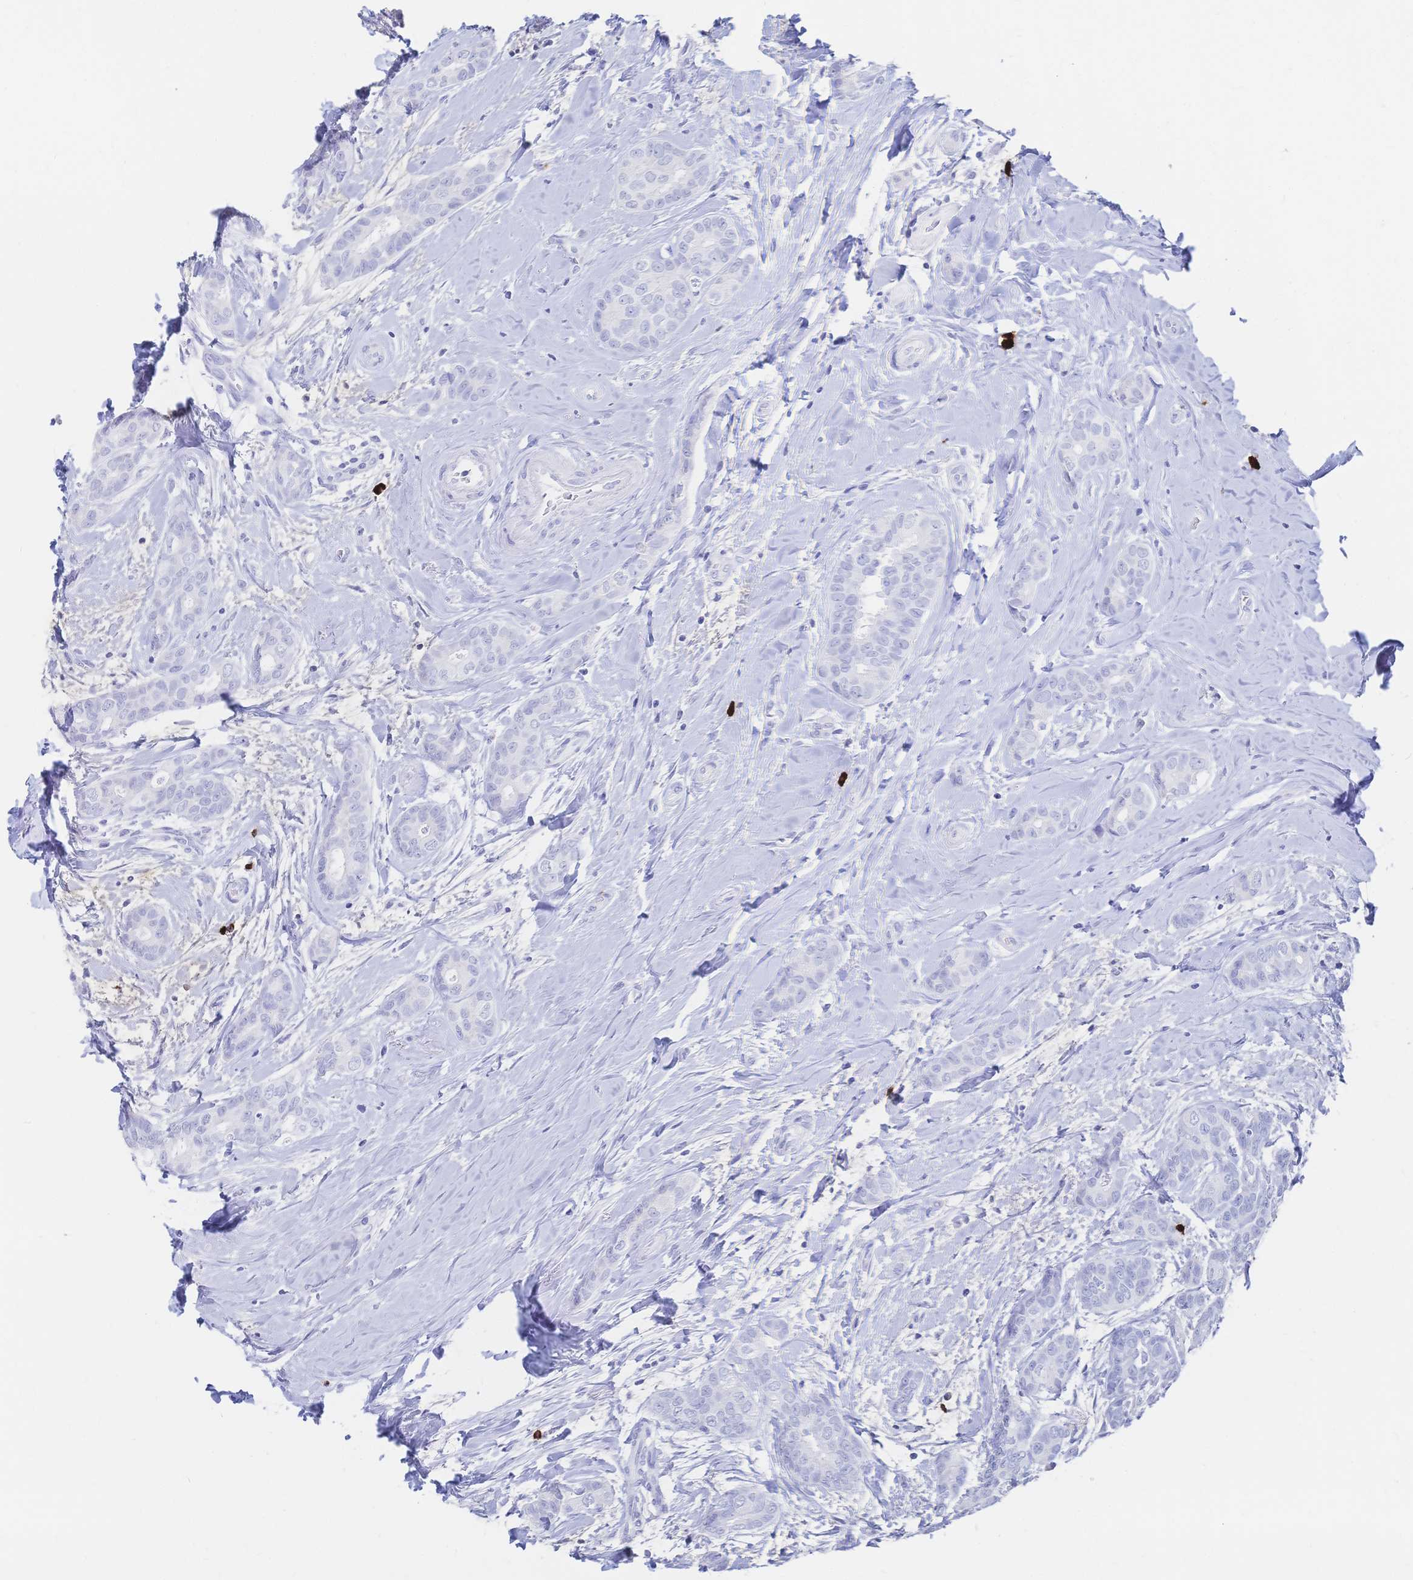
{"staining": {"intensity": "negative", "quantity": "none", "location": "none"}, "tissue": "breast cancer", "cell_type": "Tumor cells", "image_type": "cancer", "snomed": [{"axis": "morphology", "description": "Duct carcinoma"}, {"axis": "topography", "description": "Breast"}], "caption": "The histopathology image demonstrates no staining of tumor cells in breast cancer (intraductal carcinoma).", "gene": "IL2RB", "patient": {"sex": "female", "age": 45}}